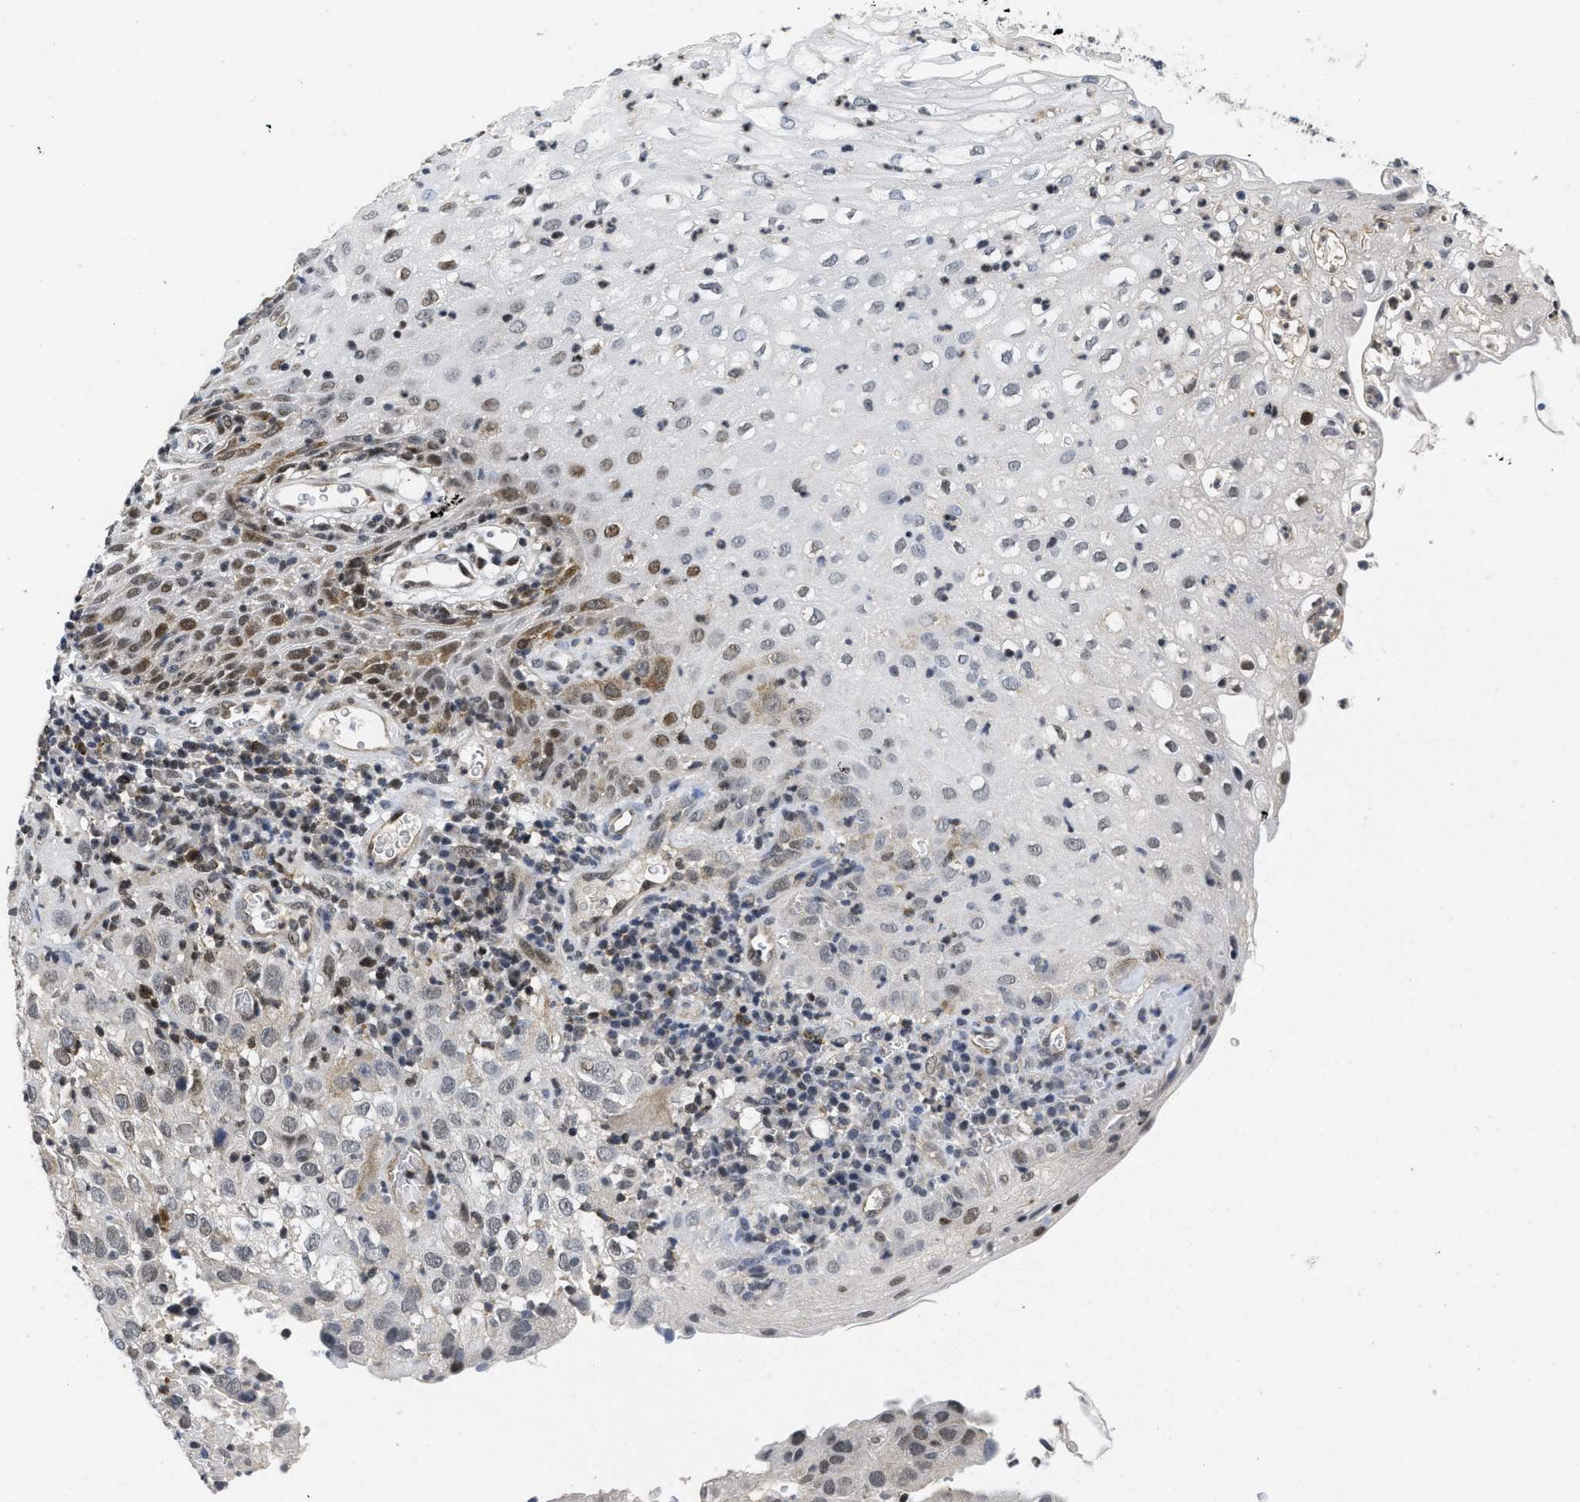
{"staining": {"intensity": "moderate", "quantity": "<25%", "location": "cytoplasmic/membranous"}, "tissue": "cervical cancer", "cell_type": "Tumor cells", "image_type": "cancer", "snomed": [{"axis": "morphology", "description": "Squamous cell carcinoma, NOS"}, {"axis": "topography", "description": "Cervix"}], "caption": "Immunohistochemical staining of human cervical cancer exhibits low levels of moderate cytoplasmic/membranous positivity in about <25% of tumor cells.", "gene": "HIF1A", "patient": {"sex": "female", "age": 32}}